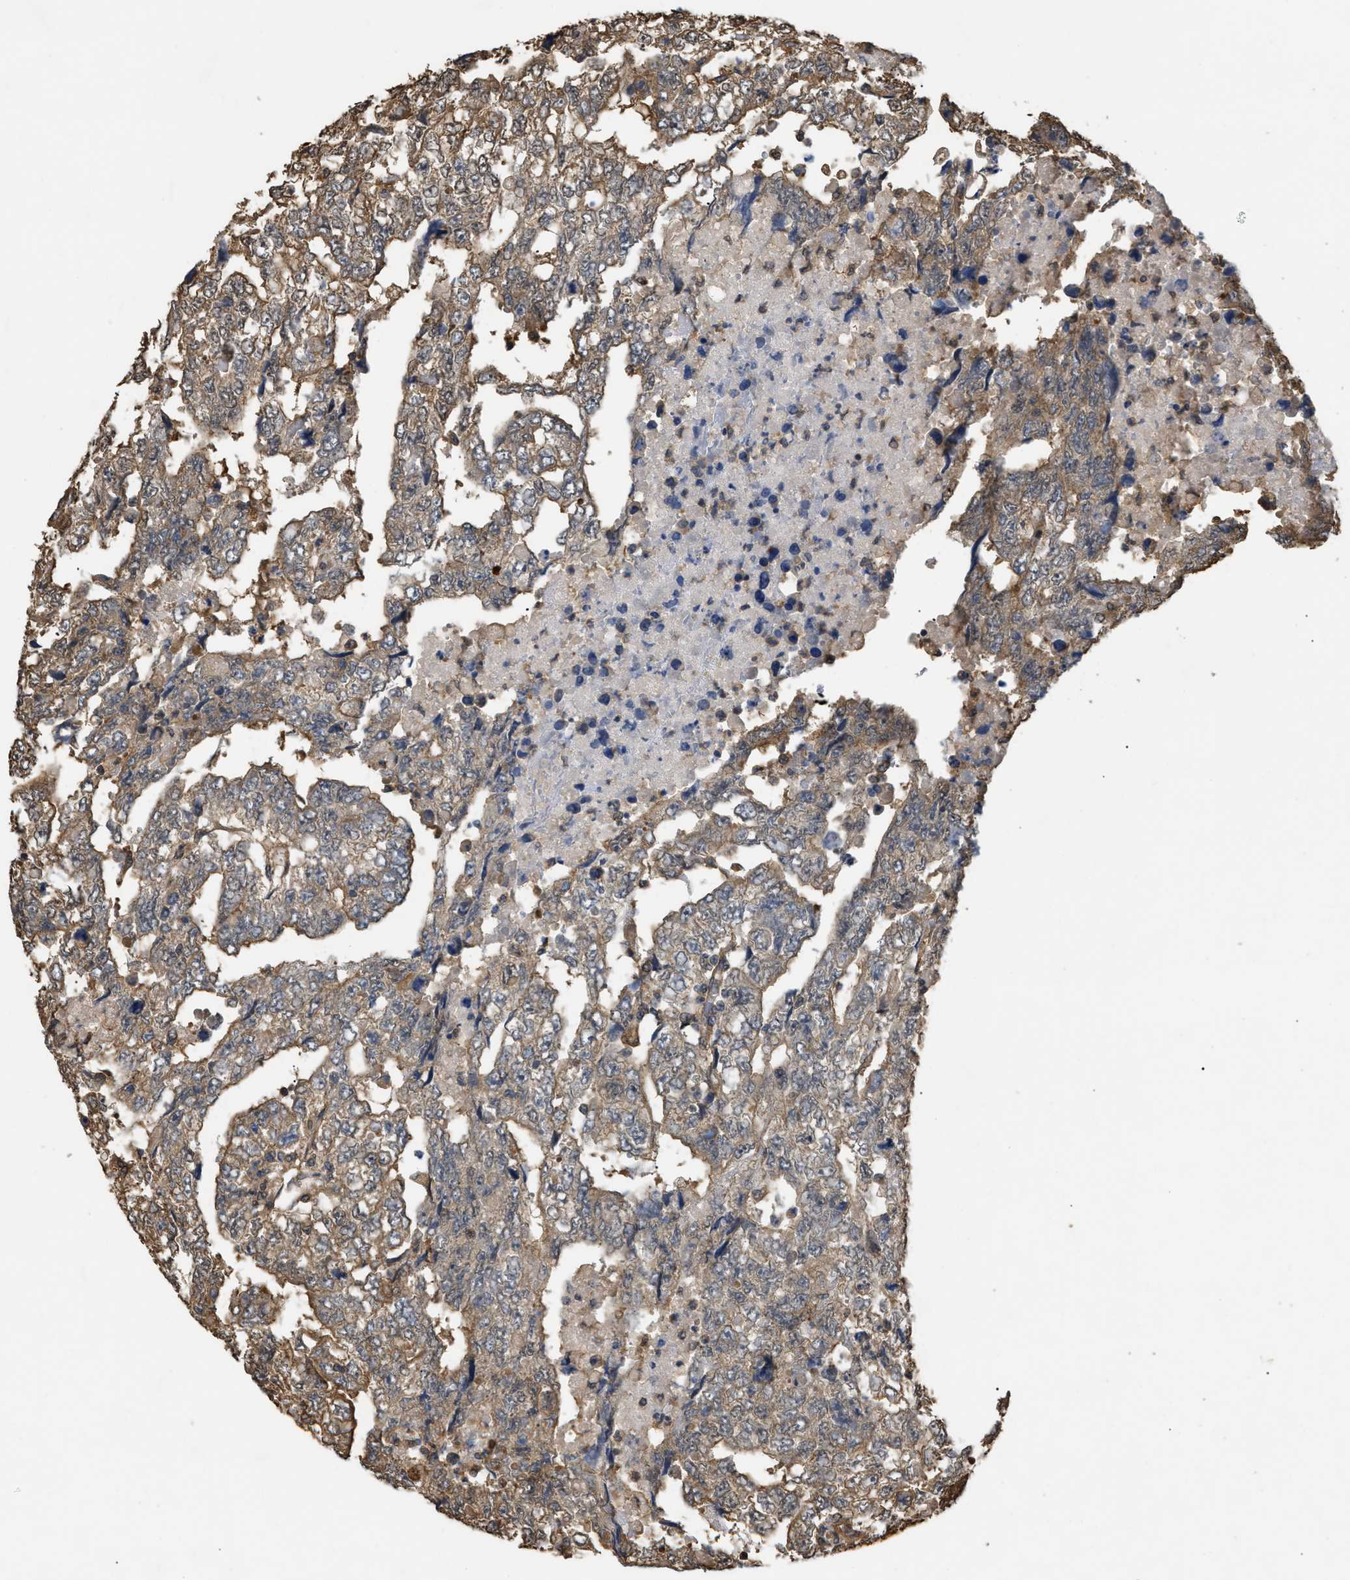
{"staining": {"intensity": "moderate", "quantity": ">75%", "location": "cytoplasmic/membranous"}, "tissue": "testis cancer", "cell_type": "Tumor cells", "image_type": "cancer", "snomed": [{"axis": "morphology", "description": "Carcinoma, Embryonal, NOS"}, {"axis": "topography", "description": "Testis"}], "caption": "The immunohistochemical stain highlights moderate cytoplasmic/membranous expression in tumor cells of testis cancer (embryonal carcinoma) tissue.", "gene": "CALM1", "patient": {"sex": "male", "age": 36}}